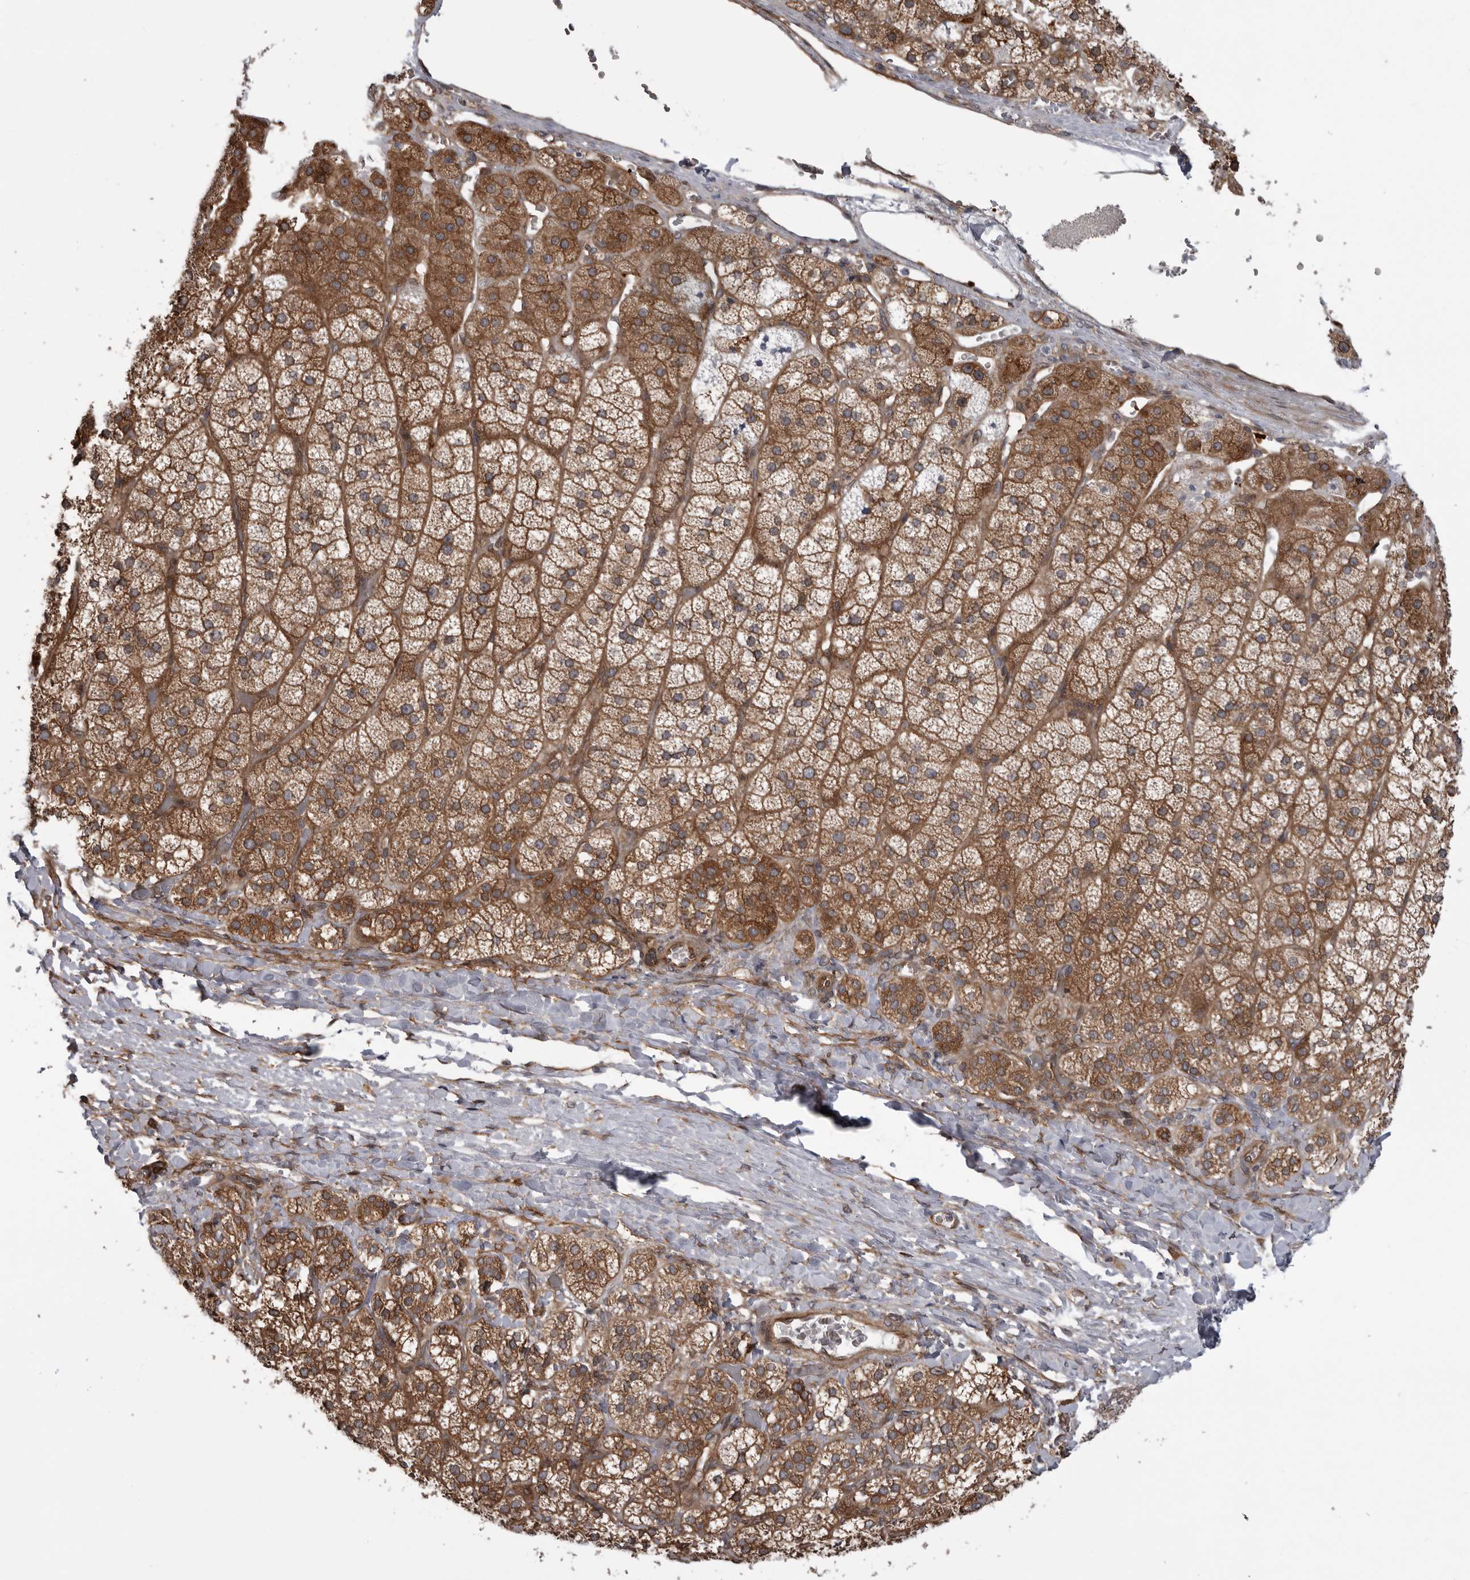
{"staining": {"intensity": "moderate", "quantity": ">75%", "location": "cytoplasmic/membranous"}, "tissue": "adrenal gland", "cell_type": "Glandular cells", "image_type": "normal", "snomed": [{"axis": "morphology", "description": "Normal tissue, NOS"}, {"axis": "topography", "description": "Adrenal gland"}], "caption": "Immunohistochemical staining of normal human adrenal gland shows >75% levels of moderate cytoplasmic/membranous protein expression in approximately >75% of glandular cells. The staining is performed using DAB brown chromogen to label protein expression. The nuclei are counter-stained blue using hematoxylin.", "gene": "RAB3GAP2", "patient": {"sex": "female", "age": 44}}